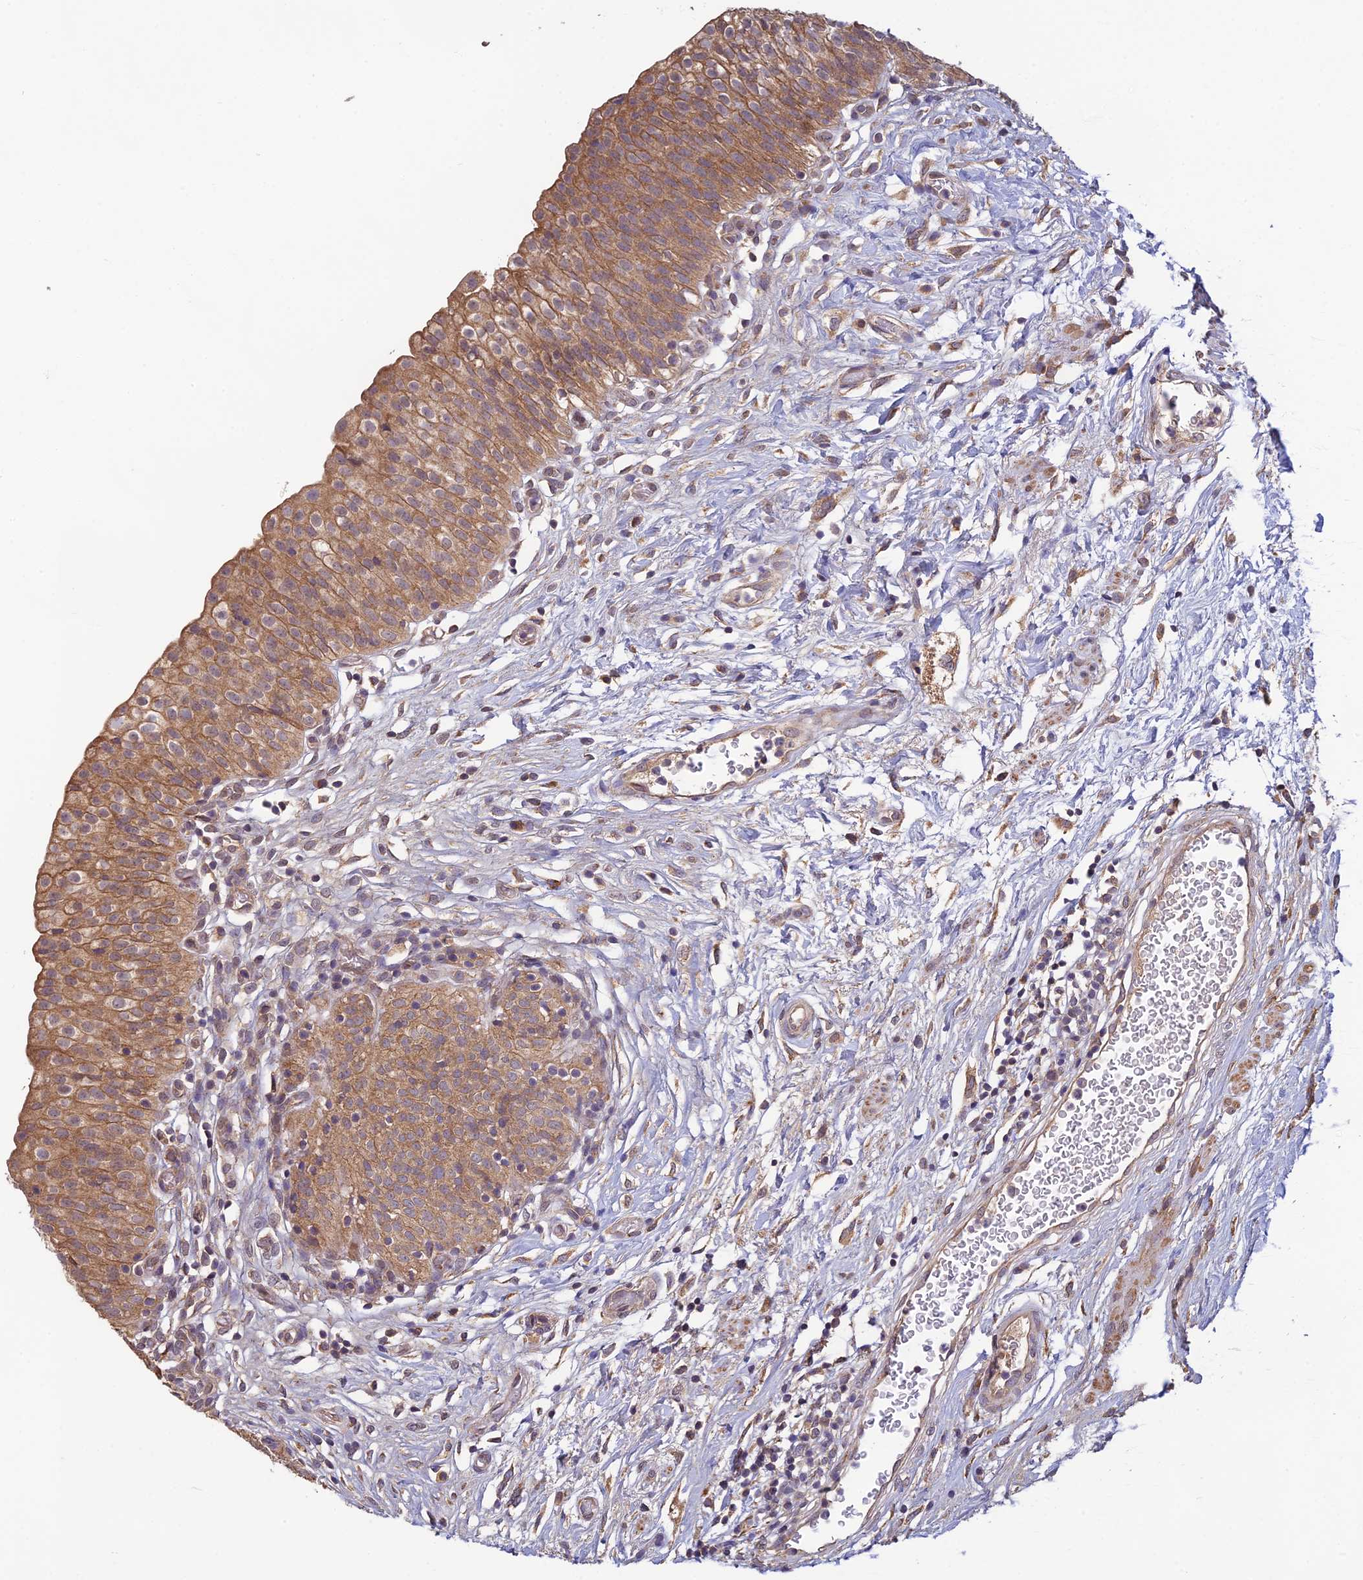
{"staining": {"intensity": "moderate", "quantity": ">75%", "location": "cytoplasmic/membranous"}, "tissue": "urinary bladder", "cell_type": "Urothelial cells", "image_type": "normal", "snomed": [{"axis": "morphology", "description": "Normal tissue, NOS"}, {"axis": "topography", "description": "Urinary bladder"}], "caption": "Unremarkable urinary bladder was stained to show a protein in brown. There is medium levels of moderate cytoplasmic/membranous expression in about >75% of urothelial cells. Ihc stains the protein of interest in brown and the nuclei are stained blue.", "gene": "MRNIP", "patient": {"sex": "male", "age": 55}}